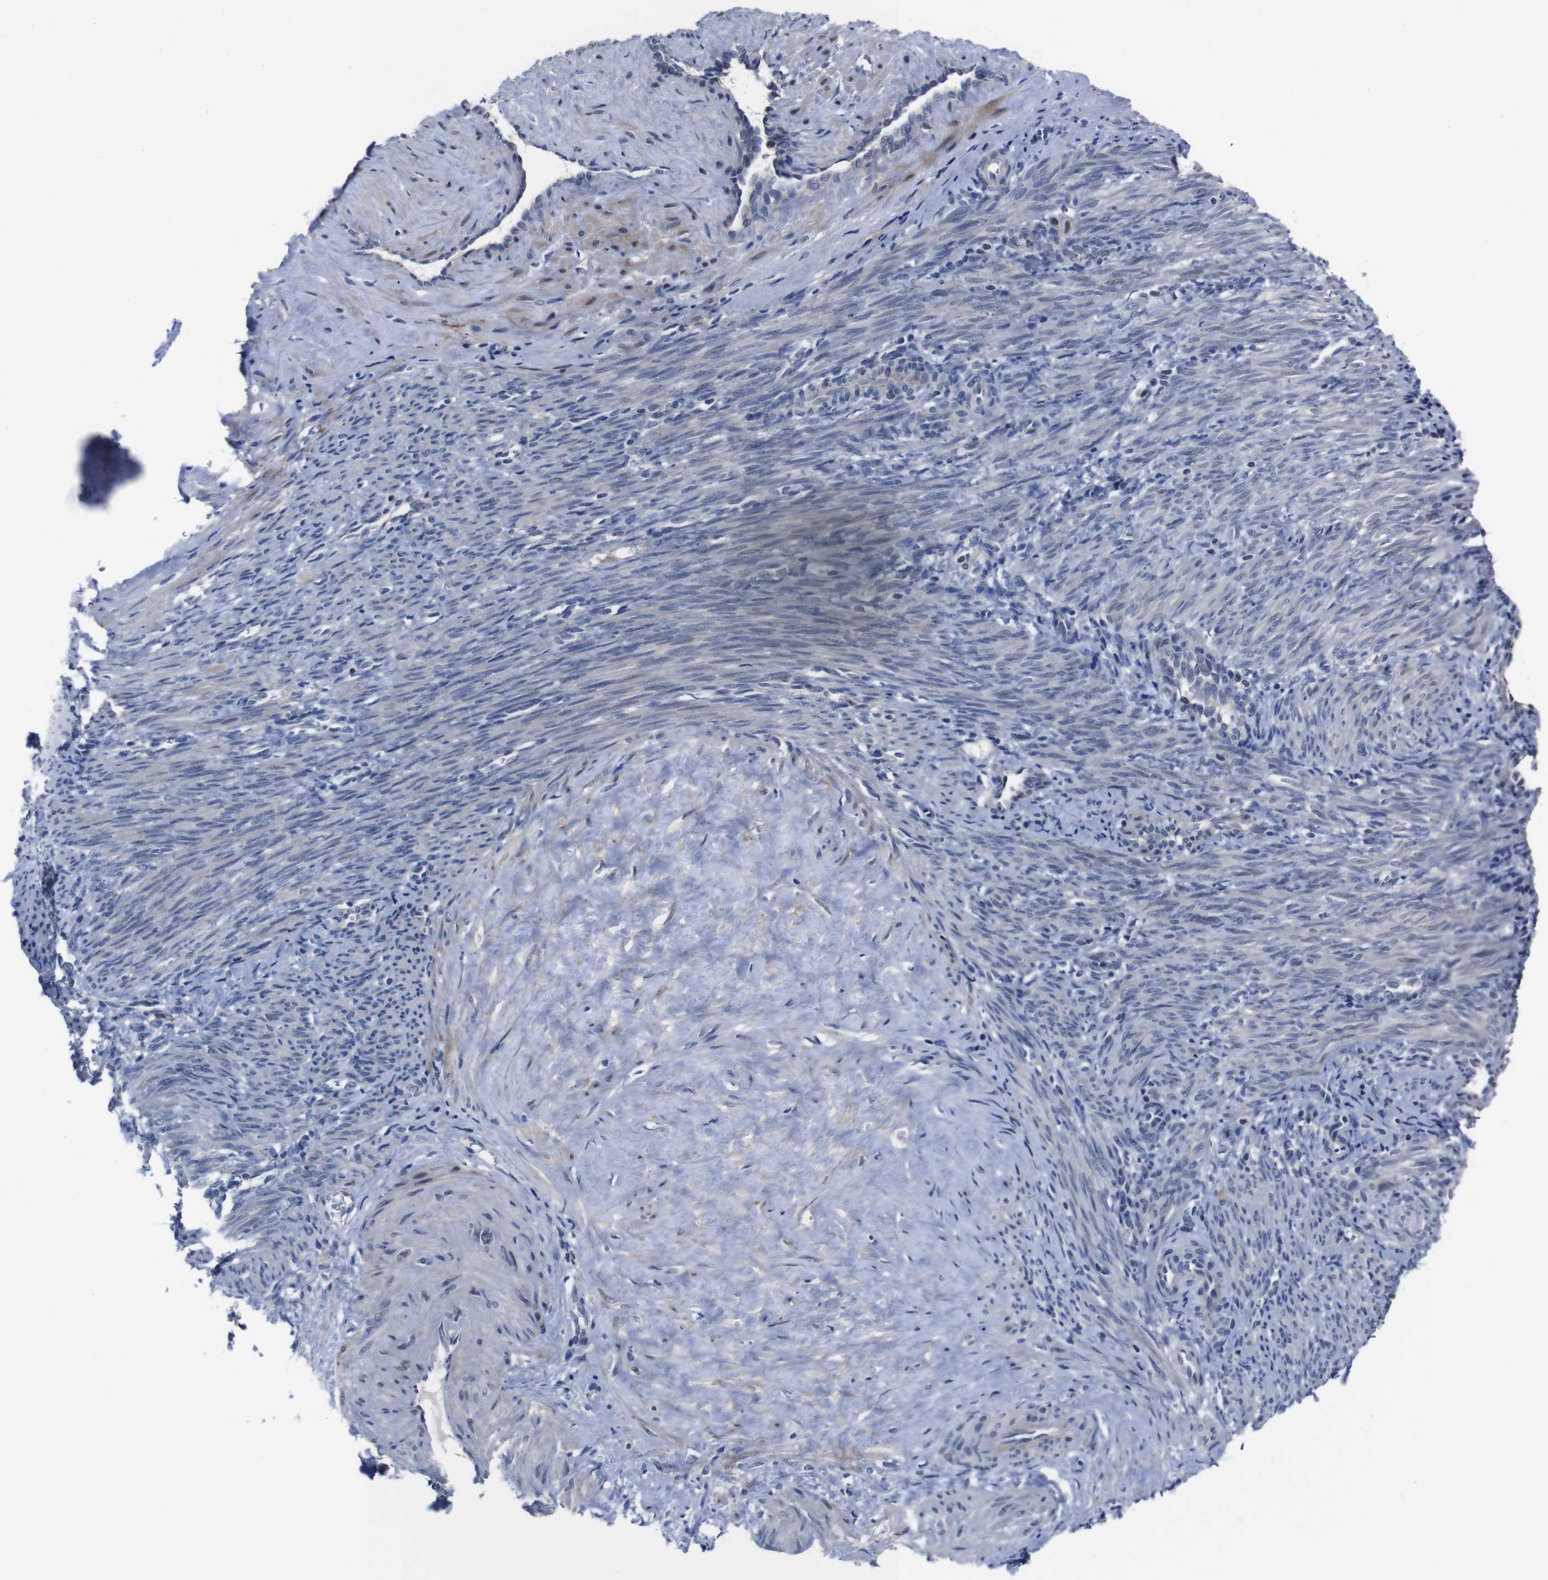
{"staining": {"intensity": "negative", "quantity": "none", "location": "none"}, "tissue": "smooth muscle", "cell_type": "Smooth muscle cells", "image_type": "normal", "snomed": [{"axis": "morphology", "description": "Normal tissue, NOS"}, {"axis": "topography", "description": "Endometrium"}], "caption": "Micrograph shows no protein staining in smooth muscle cells of normal smooth muscle.", "gene": "SEMA4B", "patient": {"sex": "female", "age": 33}}